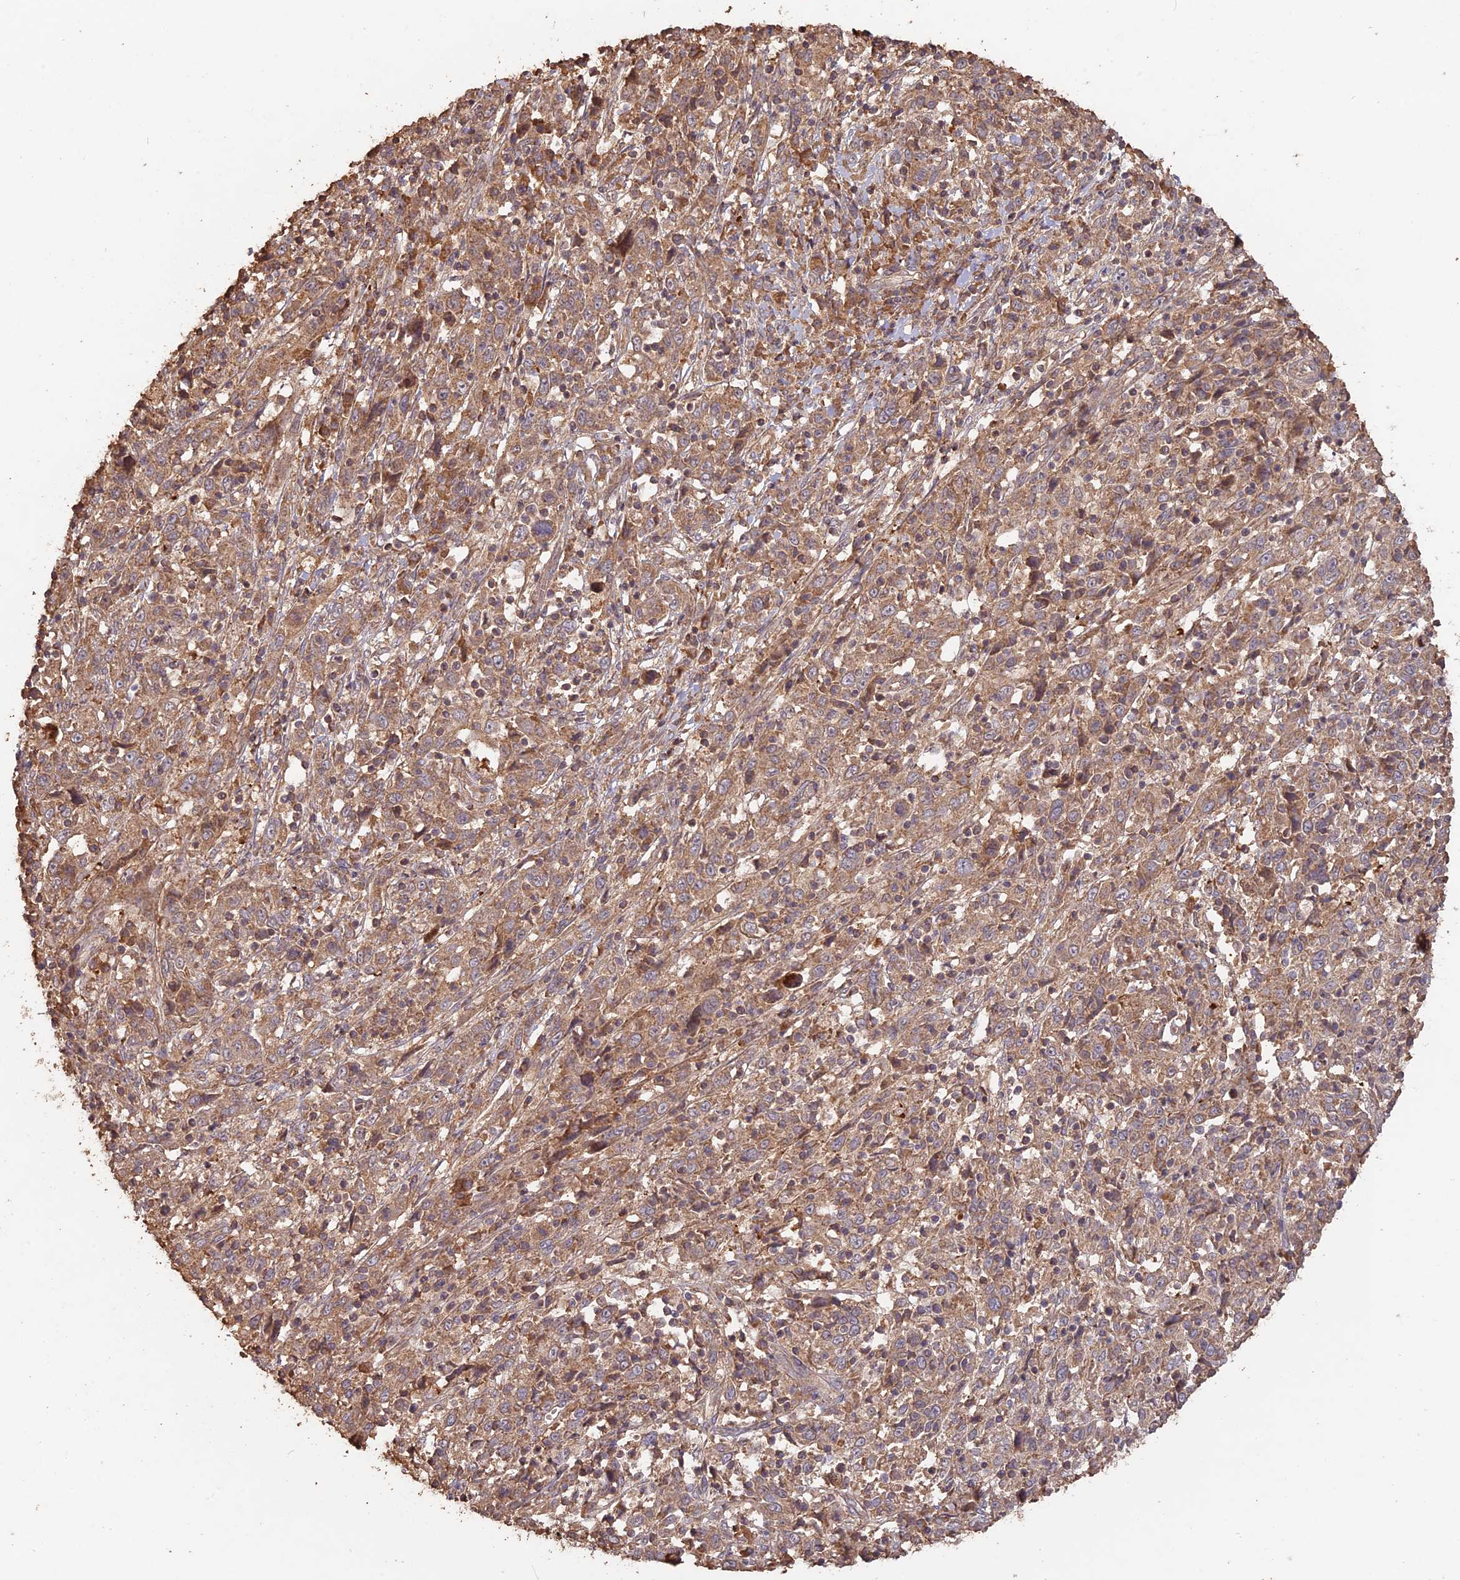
{"staining": {"intensity": "moderate", "quantity": ">75%", "location": "cytoplasmic/membranous"}, "tissue": "cervical cancer", "cell_type": "Tumor cells", "image_type": "cancer", "snomed": [{"axis": "morphology", "description": "Squamous cell carcinoma, NOS"}, {"axis": "topography", "description": "Cervix"}], "caption": "A high-resolution histopathology image shows immunohistochemistry staining of cervical squamous cell carcinoma, which exhibits moderate cytoplasmic/membranous expression in approximately >75% of tumor cells.", "gene": "LAYN", "patient": {"sex": "female", "age": 46}}